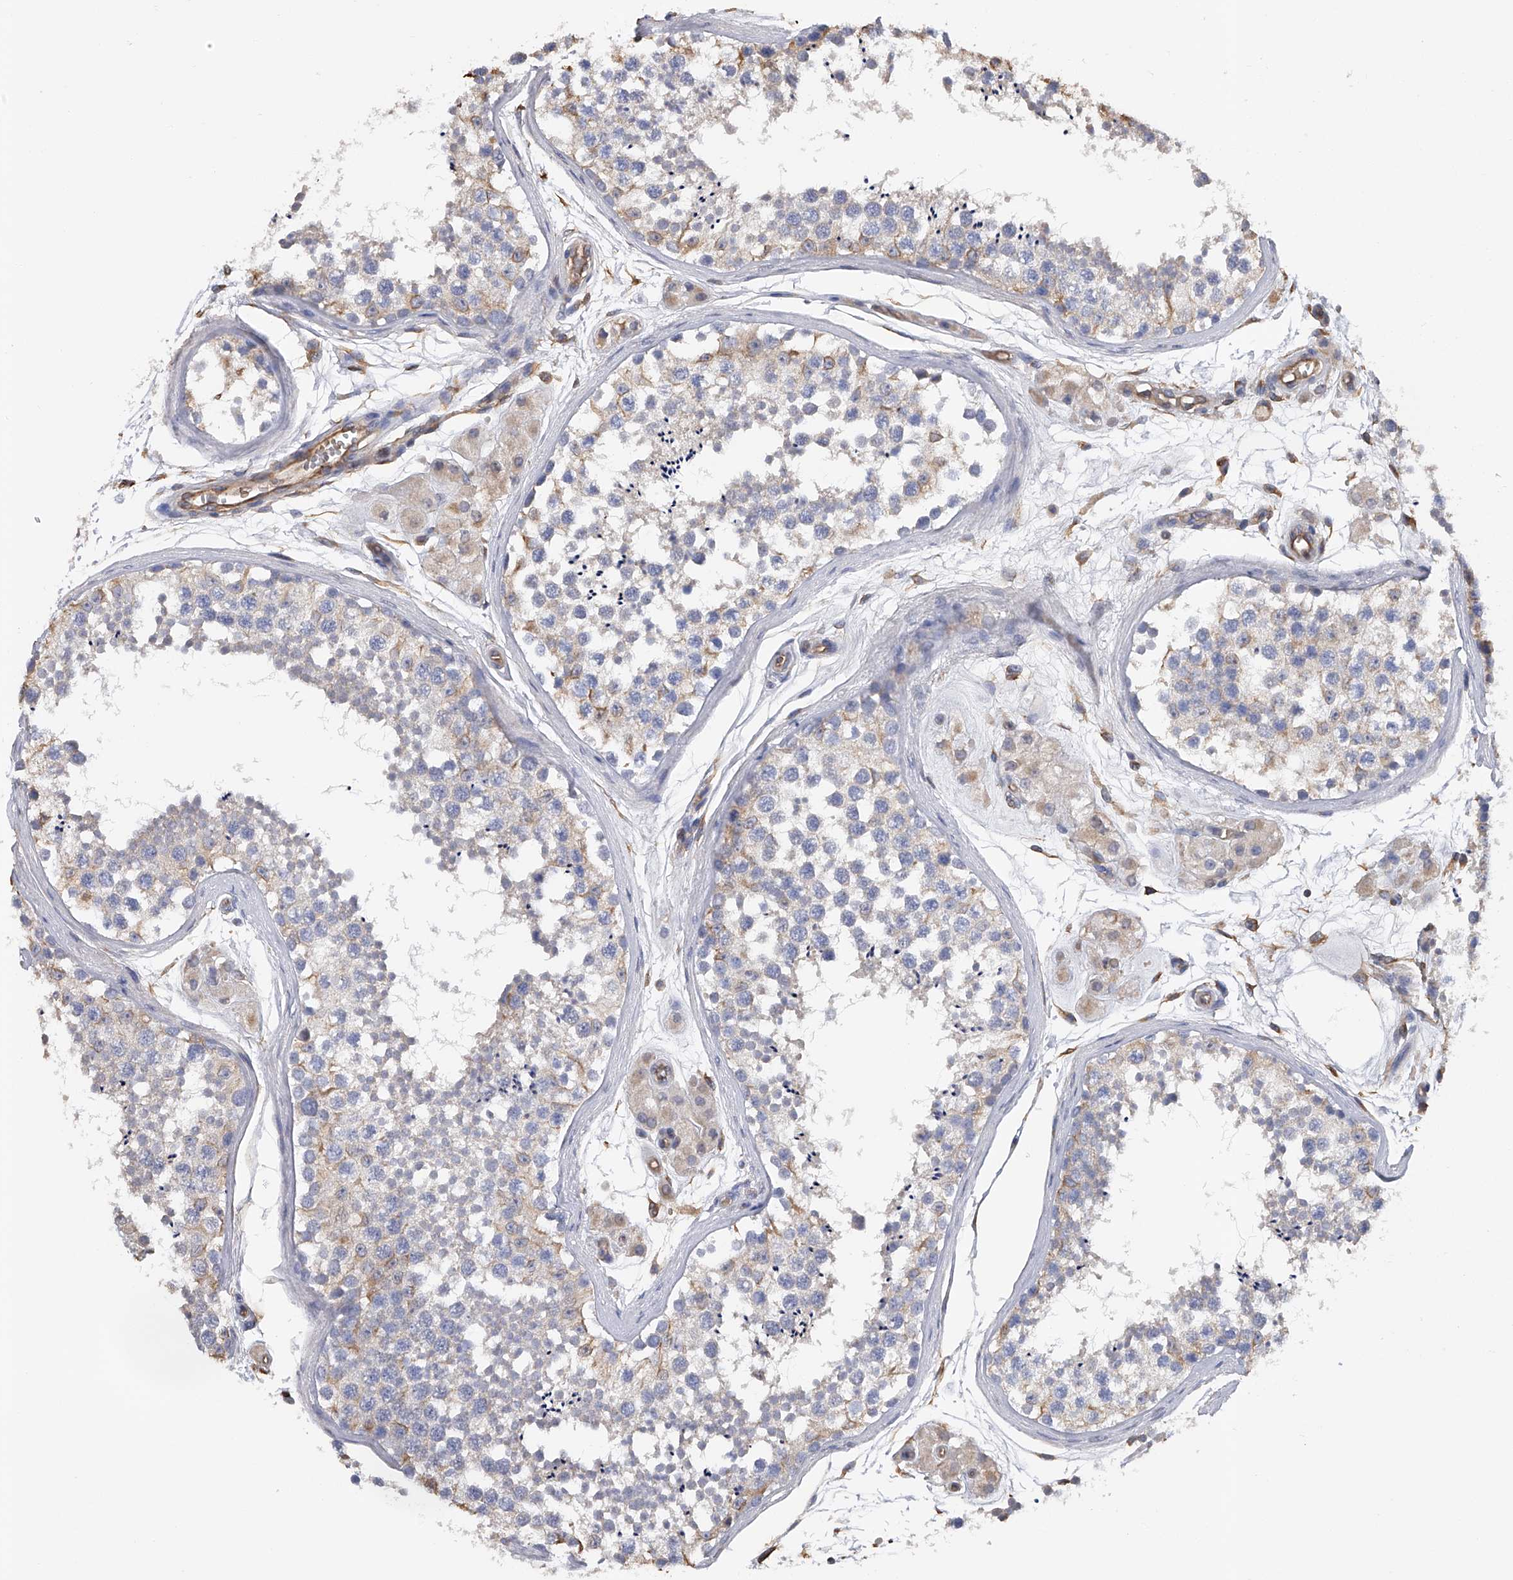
{"staining": {"intensity": "weak", "quantity": "25%-75%", "location": "cytoplasmic/membranous"}, "tissue": "testis", "cell_type": "Cells in seminiferous ducts", "image_type": "normal", "snomed": [{"axis": "morphology", "description": "Normal tissue, NOS"}, {"axis": "topography", "description": "Testis"}], "caption": "DAB (3,3'-diaminobenzidine) immunohistochemical staining of normal testis displays weak cytoplasmic/membranous protein expression in about 25%-75% of cells in seminiferous ducts. Immunohistochemistry stains the protein in brown and the nuclei are stained blue.", "gene": "RWDD2A", "patient": {"sex": "male", "age": 56}}